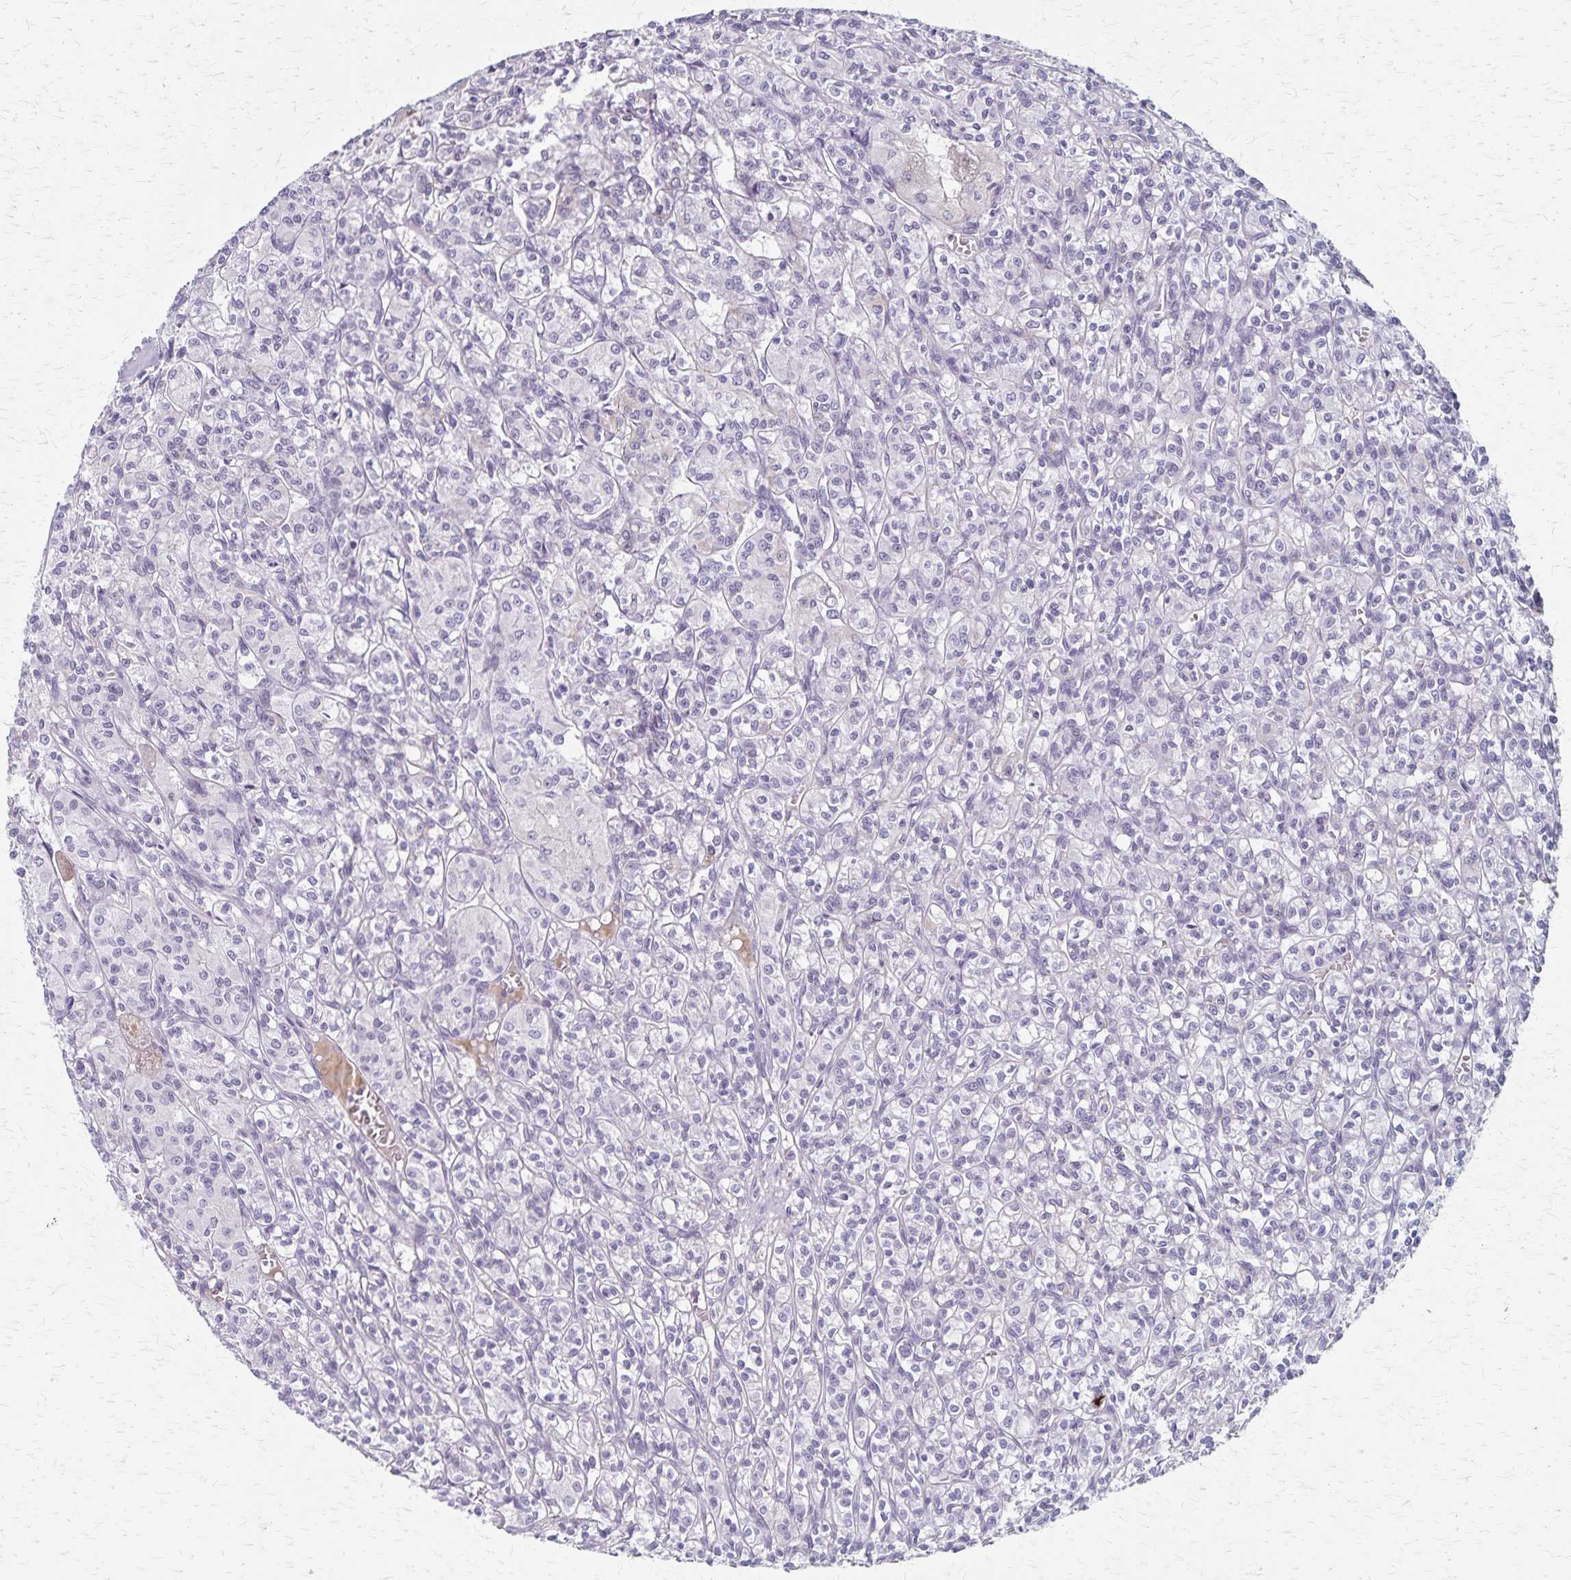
{"staining": {"intensity": "negative", "quantity": "none", "location": "none"}, "tissue": "renal cancer", "cell_type": "Tumor cells", "image_type": "cancer", "snomed": [{"axis": "morphology", "description": "Adenocarcinoma, NOS"}, {"axis": "topography", "description": "Kidney"}], "caption": "Image shows no significant protein expression in tumor cells of adenocarcinoma (renal).", "gene": "DLK2", "patient": {"sex": "male", "age": 36}}